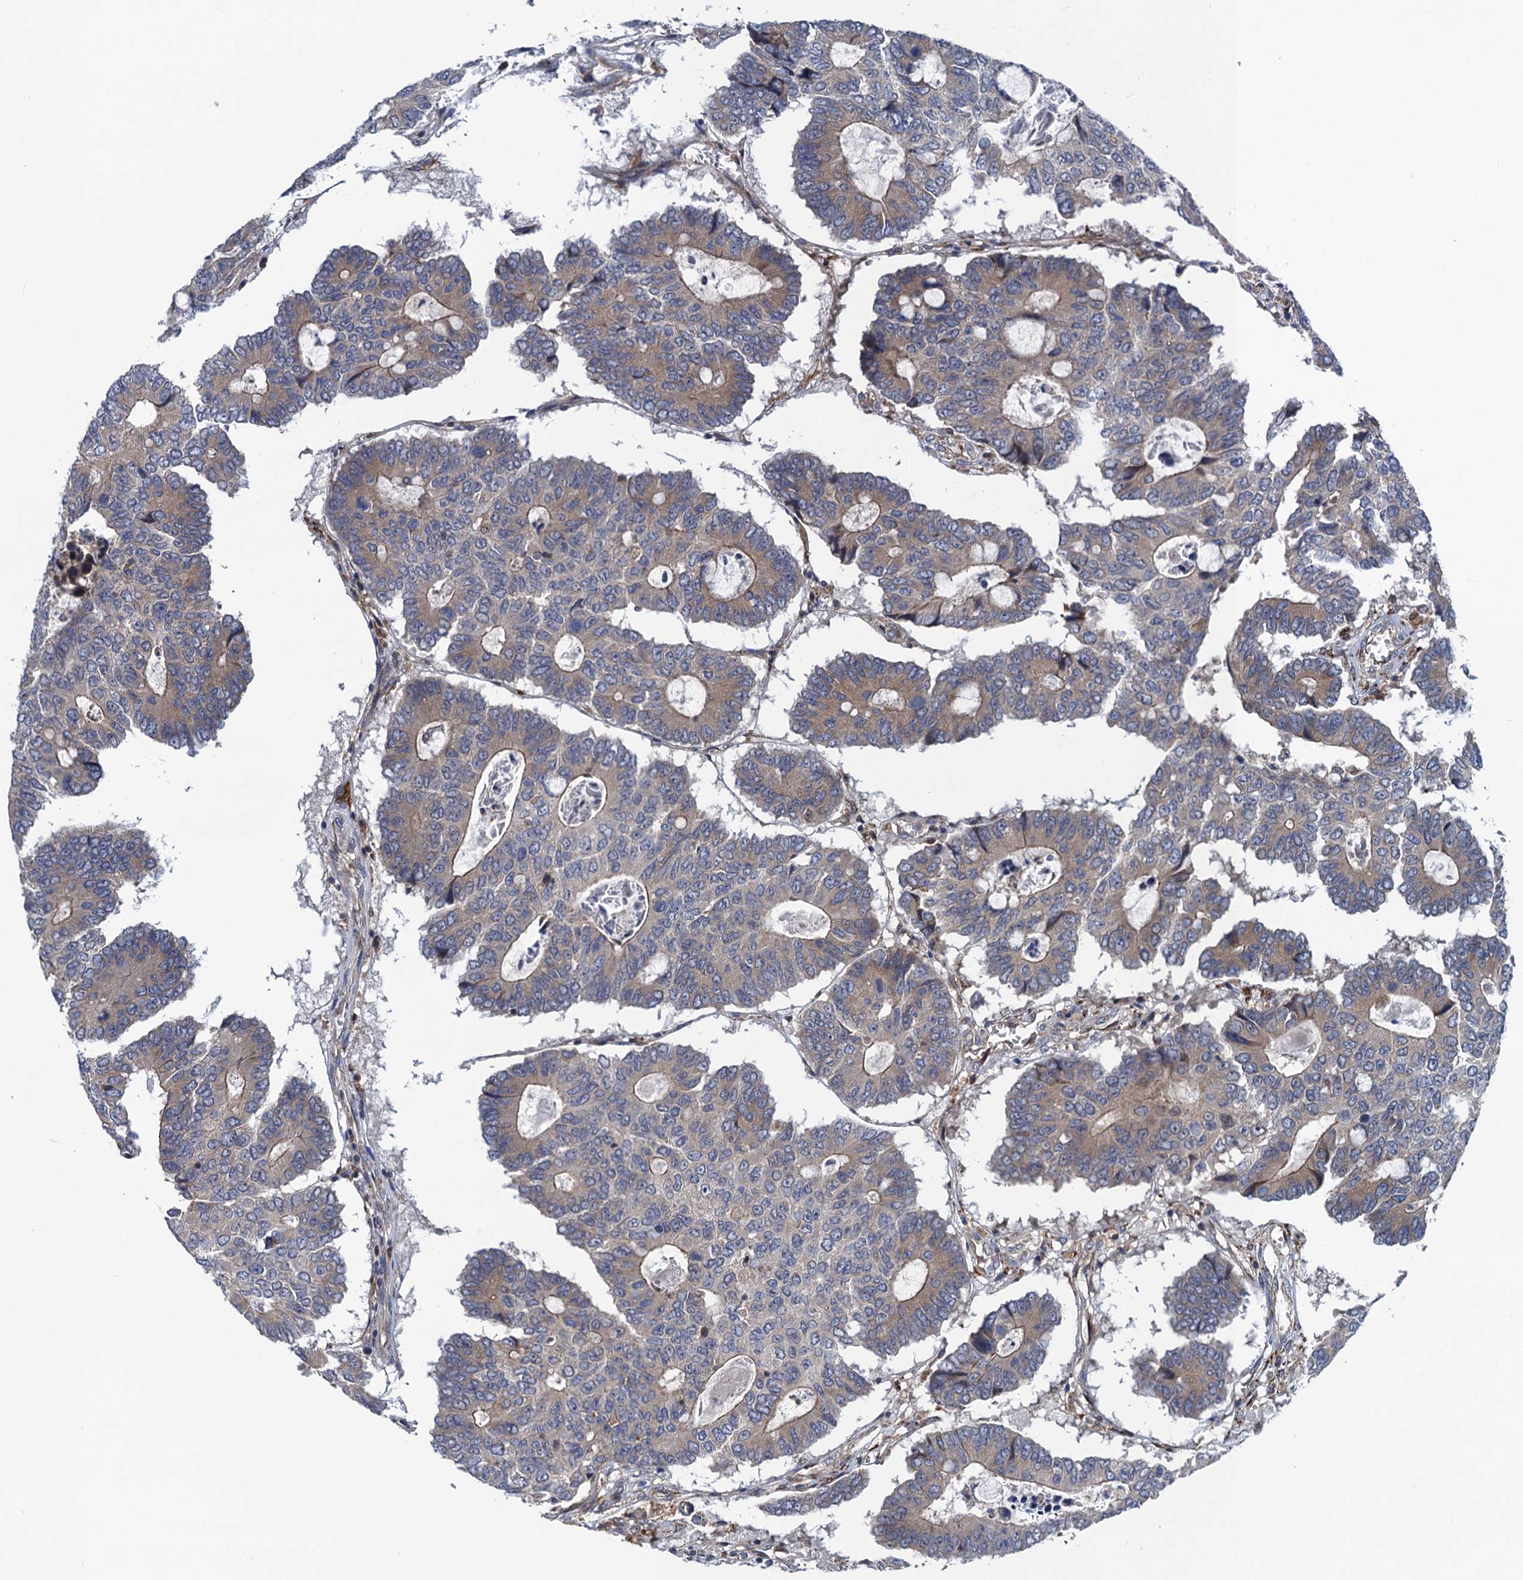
{"staining": {"intensity": "weak", "quantity": ">75%", "location": "cytoplasmic/membranous"}, "tissue": "colorectal cancer", "cell_type": "Tumor cells", "image_type": "cancer", "snomed": [{"axis": "morphology", "description": "Adenocarcinoma, NOS"}, {"axis": "topography", "description": "Colon"}], "caption": "Immunohistochemical staining of human adenocarcinoma (colorectal) shows low levels of weak cytoplasmic/membranous expression in about >75% of tumor cells.", "gene": "CNTN5", "patient": {"sex": "male", "age": 87}}